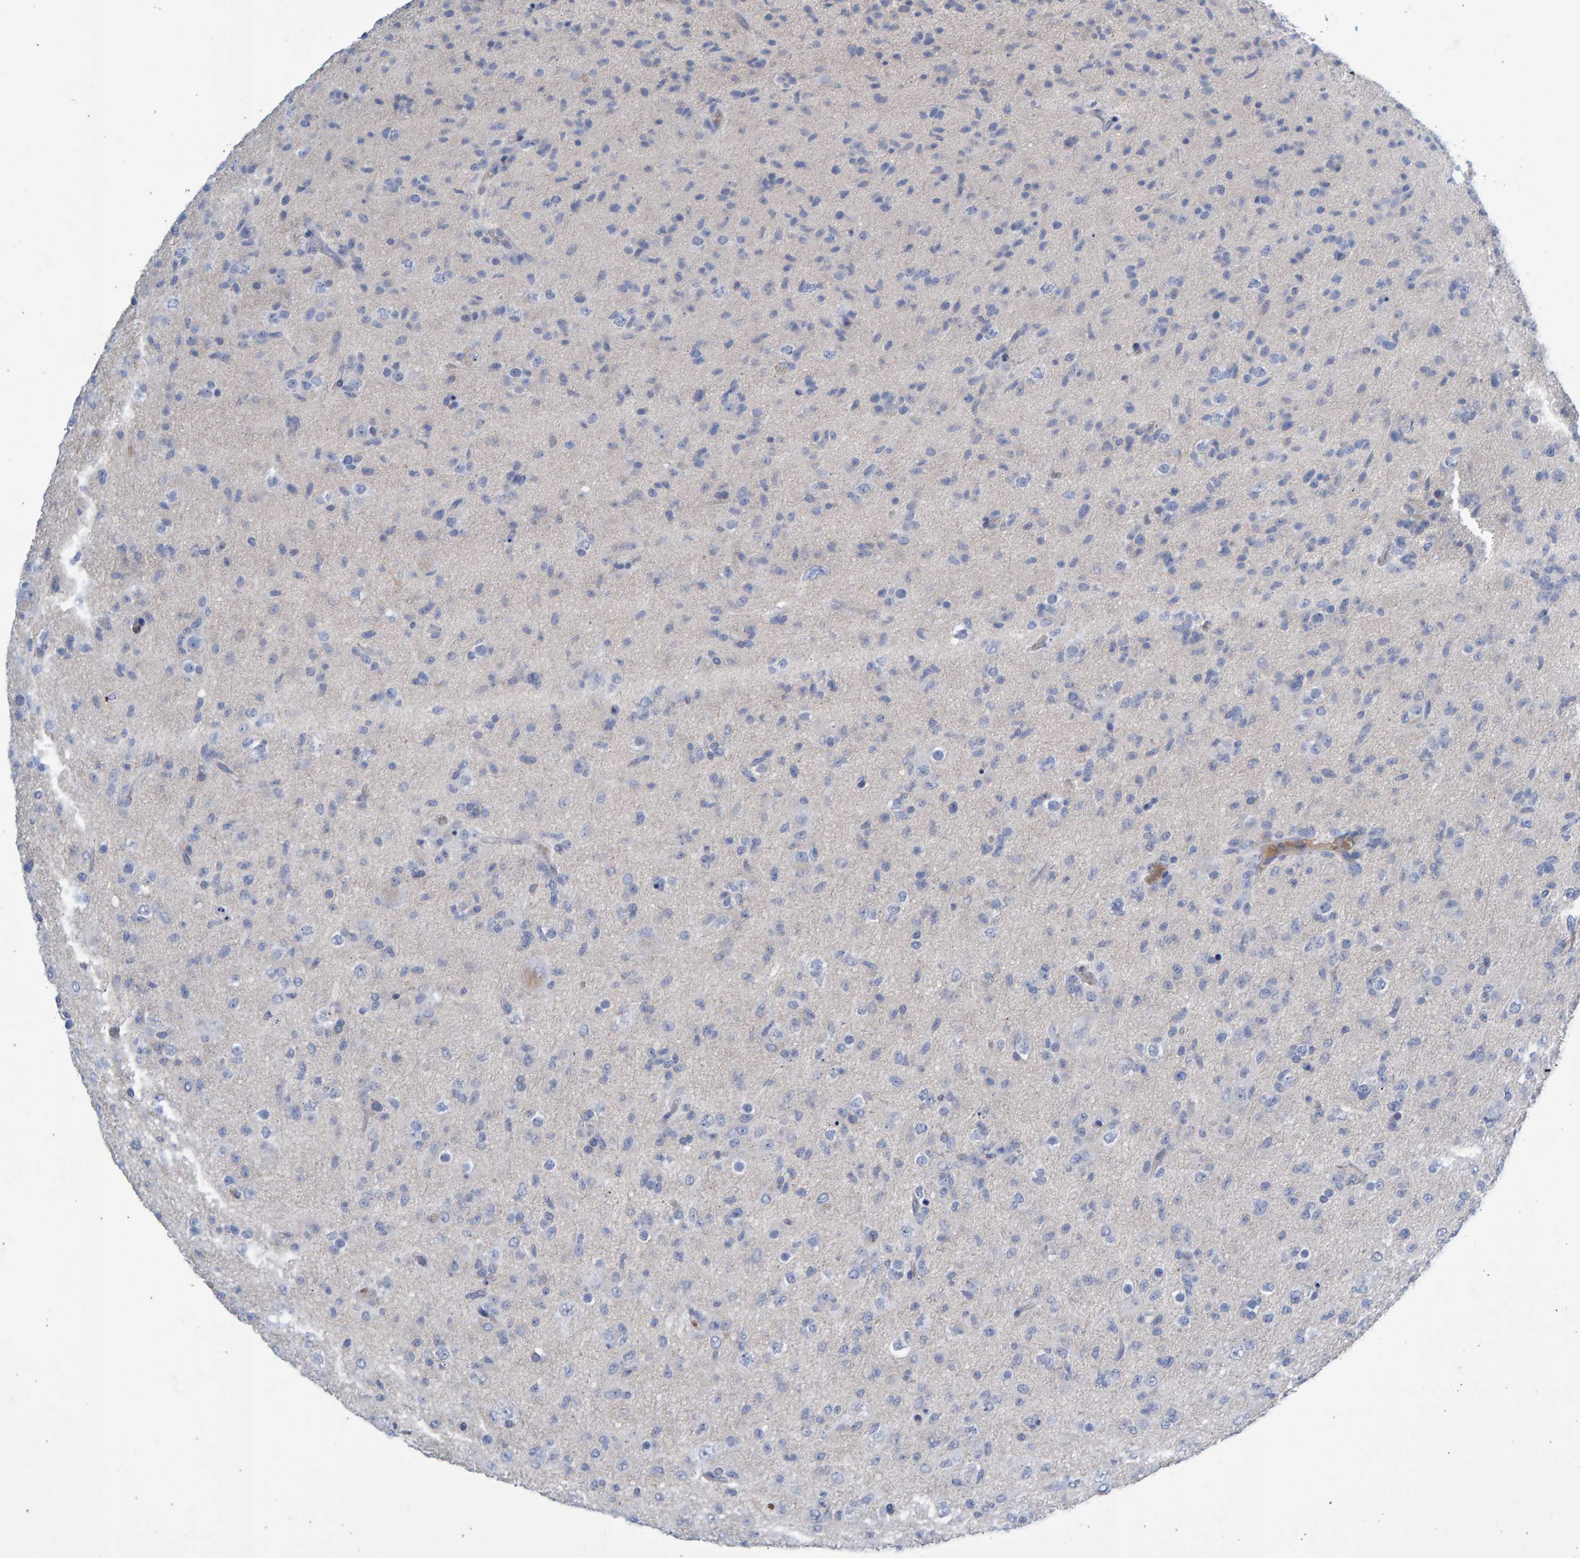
{"staining": {"intensity": "negative", "quantity": "none", "location": "none"}, "tissue": "glioma", "cell_type": "Tumor cells", "image_type": "cancer", "snomed": [{"axis": "morphology", "description": "Glioma, malignant, Low grade"}, {"axis": "topography", "description": "Brain"}], "caption": "Immunohistochemistry (IHC) photomicrograph of neoplastic tissue: human glioma stained with DAB exhibits no significant protein staining in tumor cells.", "gene": "SLC34A3", "patient": {"sex": "male", "age": 65}}